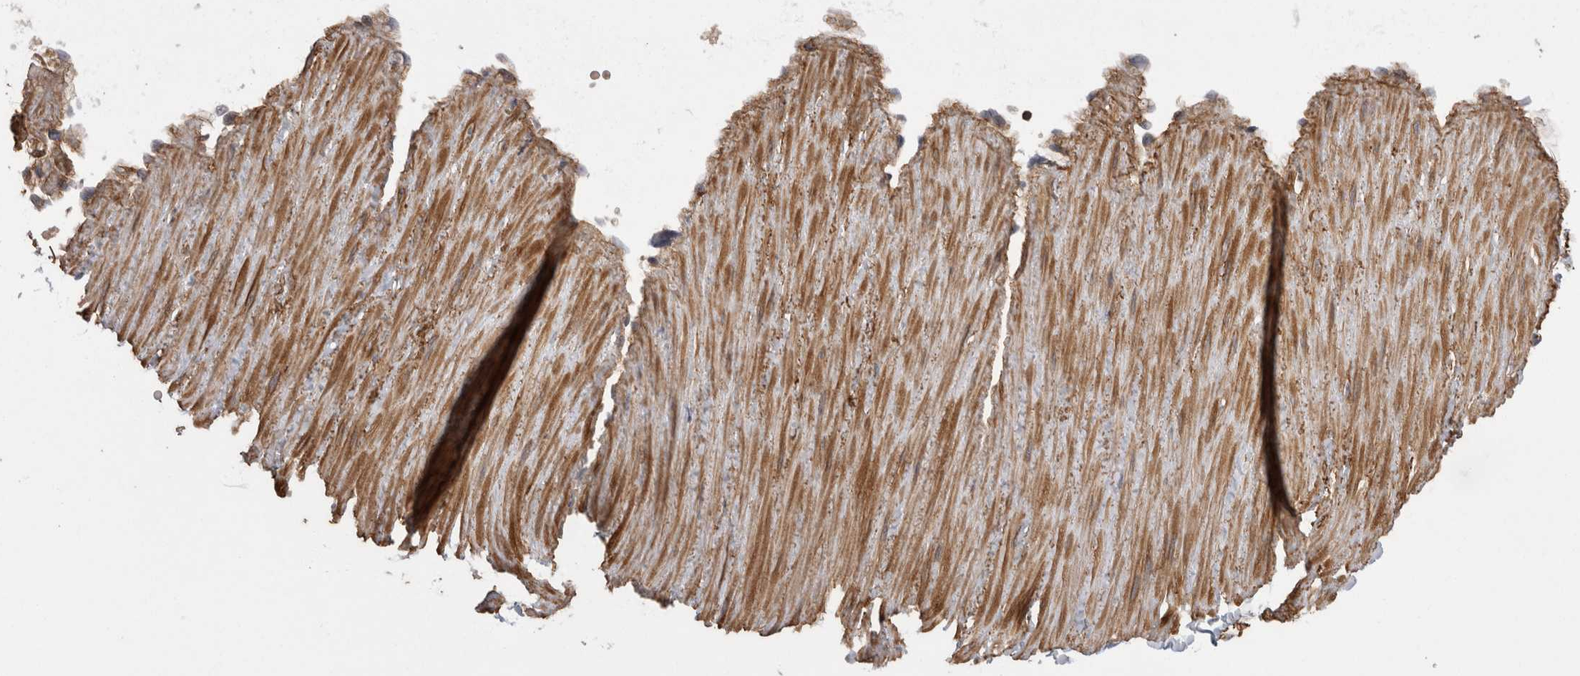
{"staining": {"intensity": "negative", "quantity": "none", "location": "none"}, "tissue": "soft tissue", "cell_type": "Fibroblasts", "image_type": "normal", "snomed": [{"axis": "morphology", "description": "Normal tissue, NOS"}, {"axis": "topography", "description": "Adipose tissue"}, {"axis": "topography", "description": "Vascular tissue"}, {"axis": "topography", "description": "Peripheral nerve tissue"}], "caption": "Protein analysis of unremarkable soft tissue exhibits no significant positivity in fibroblasts.", "gene": "DARS2", "patient": {"sex": "male", "age": 25}}